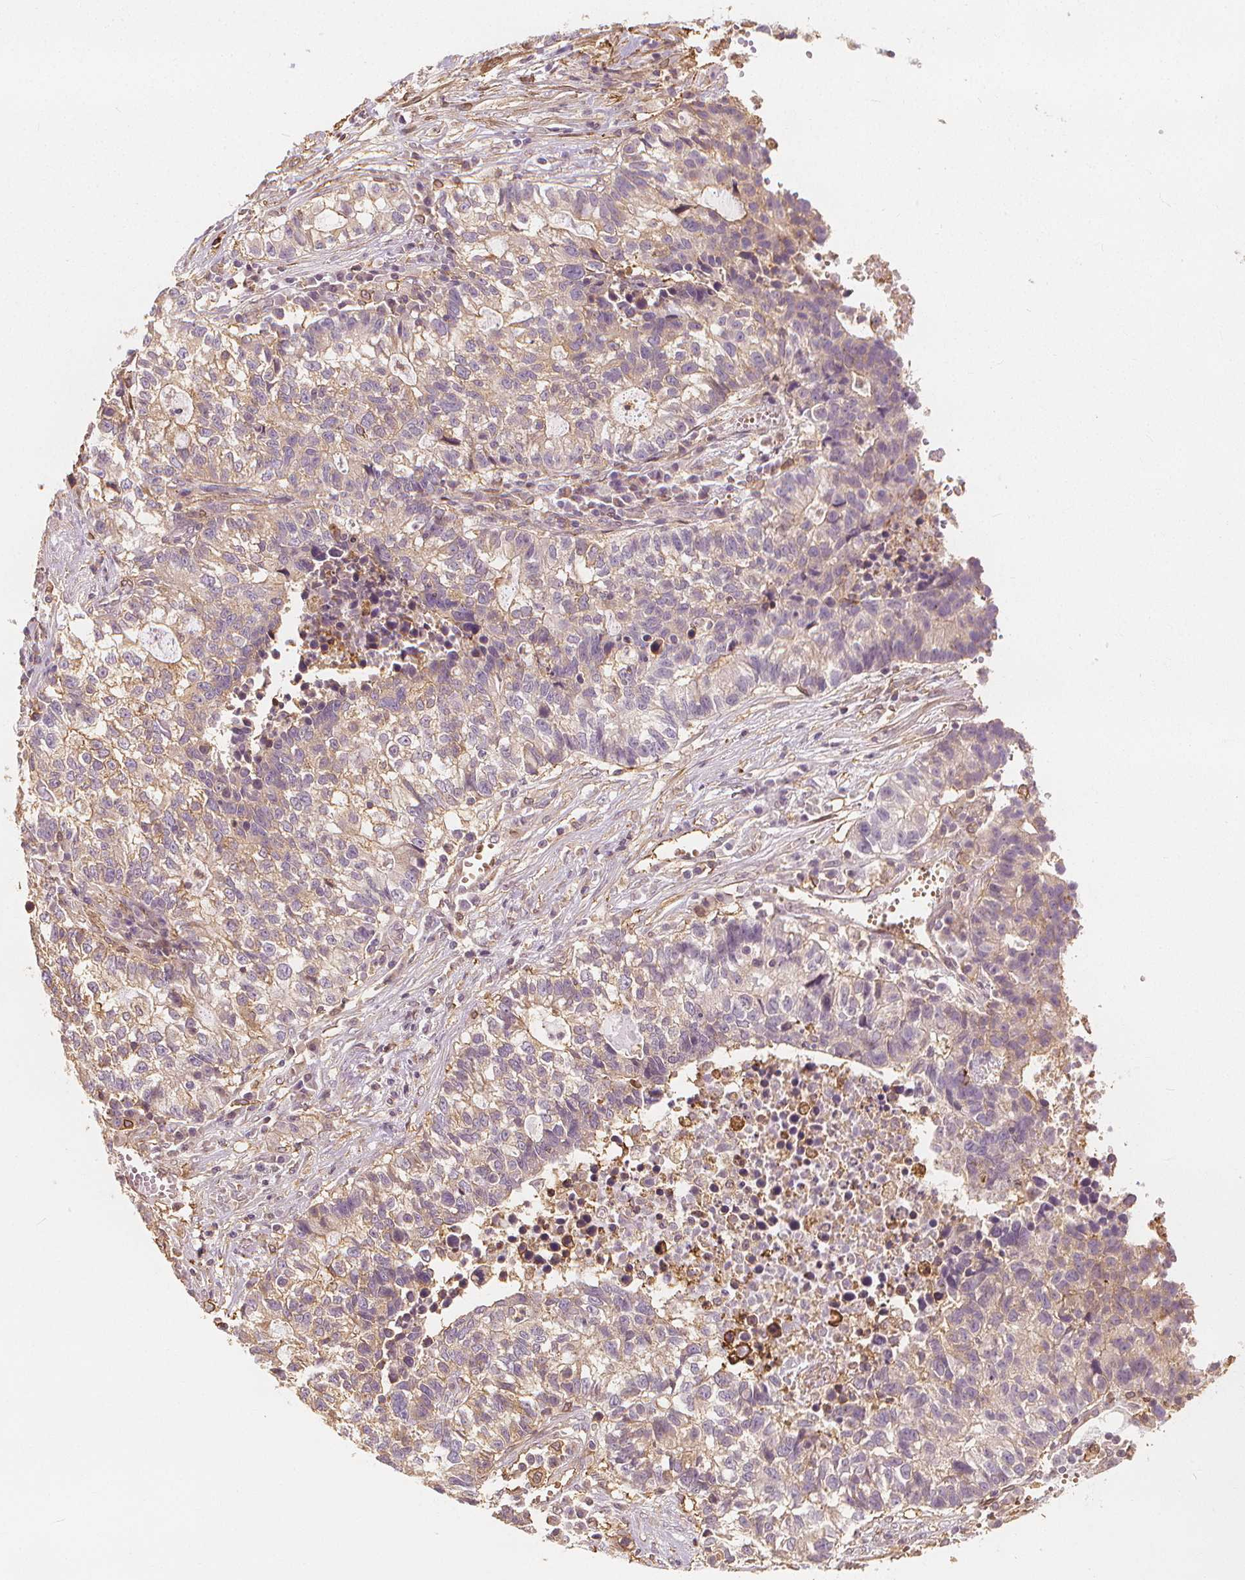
{"staining": {"intensity": "weak", "quantity": "25%-75%", "location": "cytoplasmic/membranous"}, "tissue": "lung cancer", "cell_type": "Tumor cells", "image_type": "cancer", "snomed": [{"axis": "morphology", "description": "Adenocarcinoma, NOS"}, {"axis": "topography", "description": "Lung"}], "caption": "Immunohistochemistry (DAB (3,3'-diaminobenzidine)) staining of human adenocarcinoma (lung) shows weak cytoplasmic/membranous protein expression in approximately 25%-75% of tumor cells. (Stains: DAB (3,3'-diaminobenzidine) in brown, nuclei in blue, Microscopy: brightfield microscopy at high magnification).", "gene": "ARHGAP26", "patient": {"sex": "male", "age": 57}}